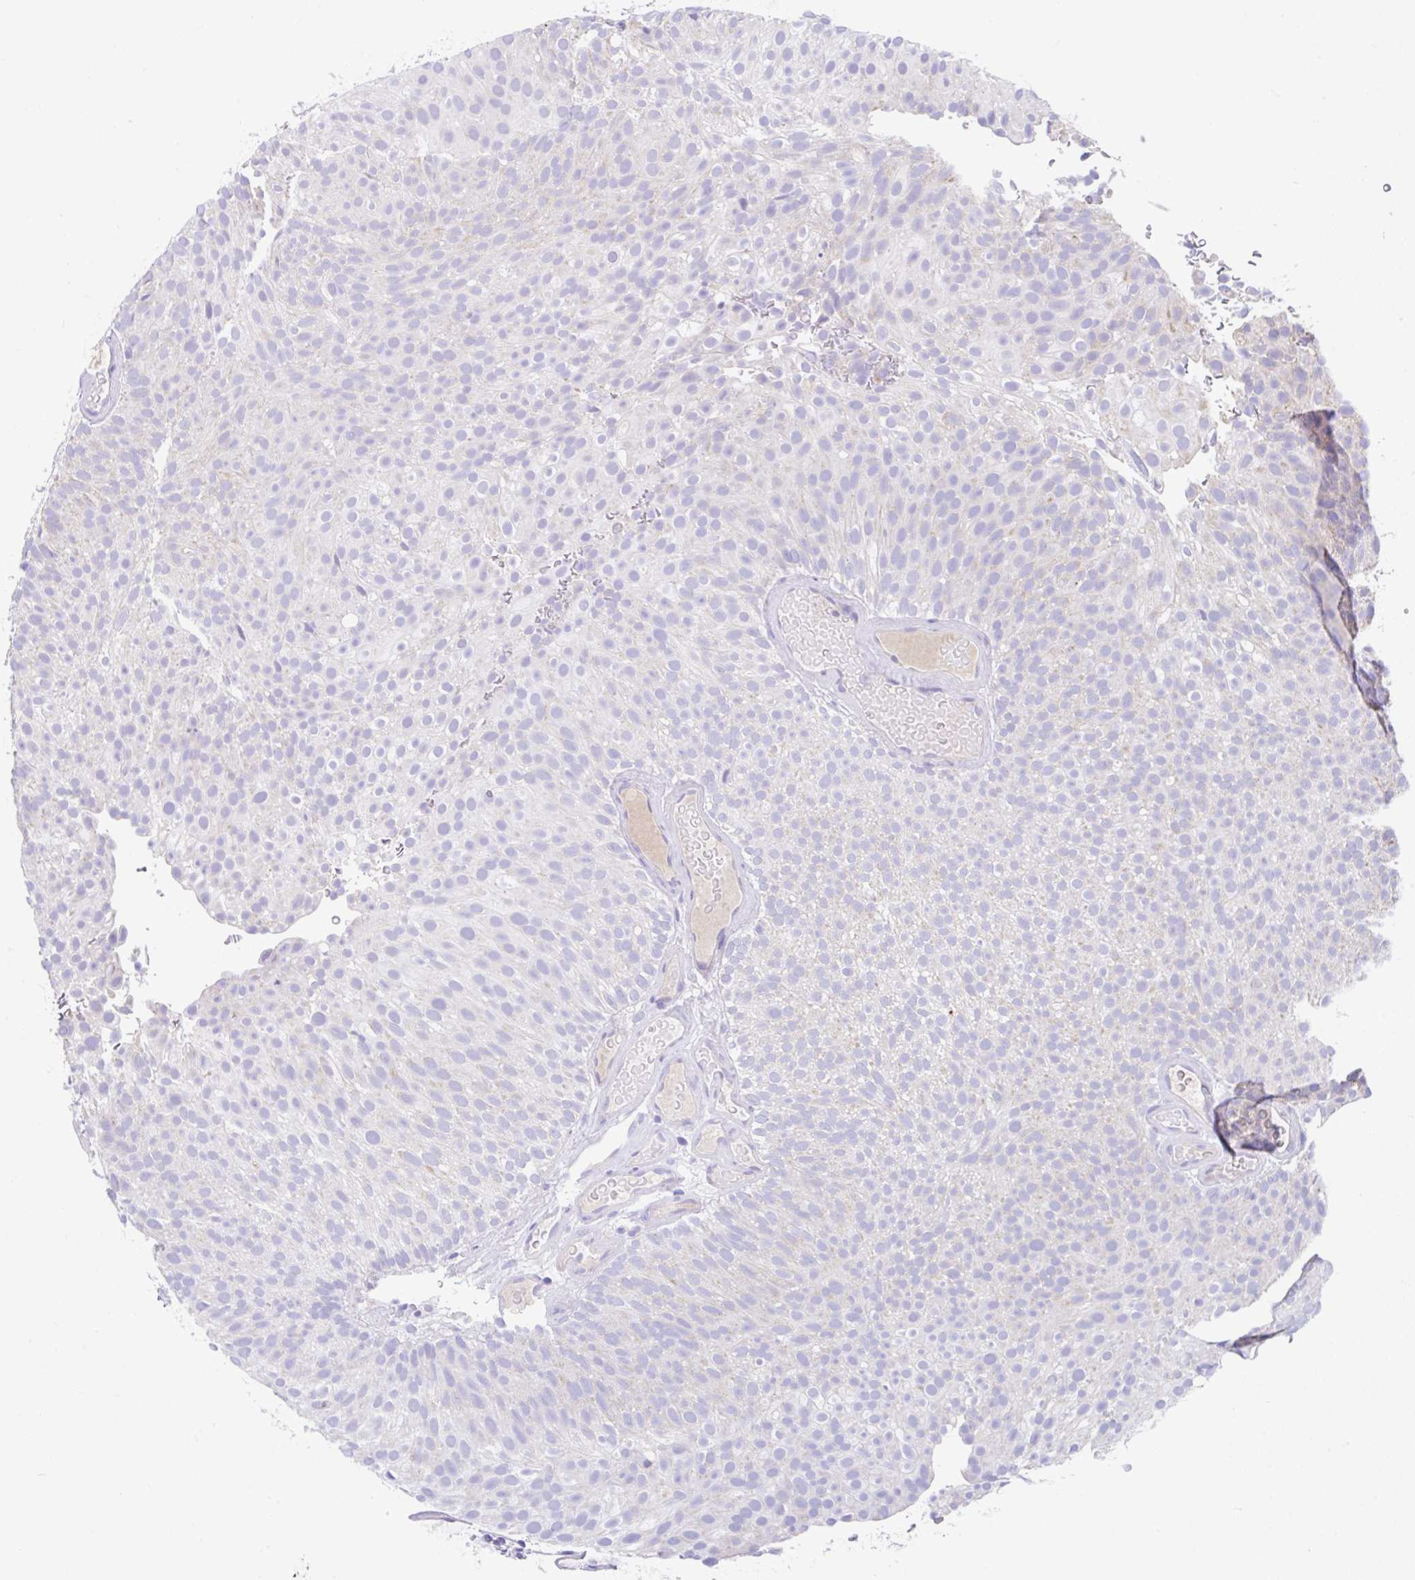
{"staining": {"intensity": "negative", "quantity": "none", "location": "none"}, "tissue": "urothelial cancer", "cell_type": "Tumor cells", "image_type": "cancer", "snomed": [{"axis": "morphology", "description": "Urothelial carcinoma, Low grade"}, {"axis": "topography", "description": "Urinary bladder"}], "caption": "Human urothelial cancer stained for a protein using immunohistochemistry (IHC) displays no staining in tumor cells.", "gene": "CCSAP", "patient": {"sex": "male", "age": 78}}